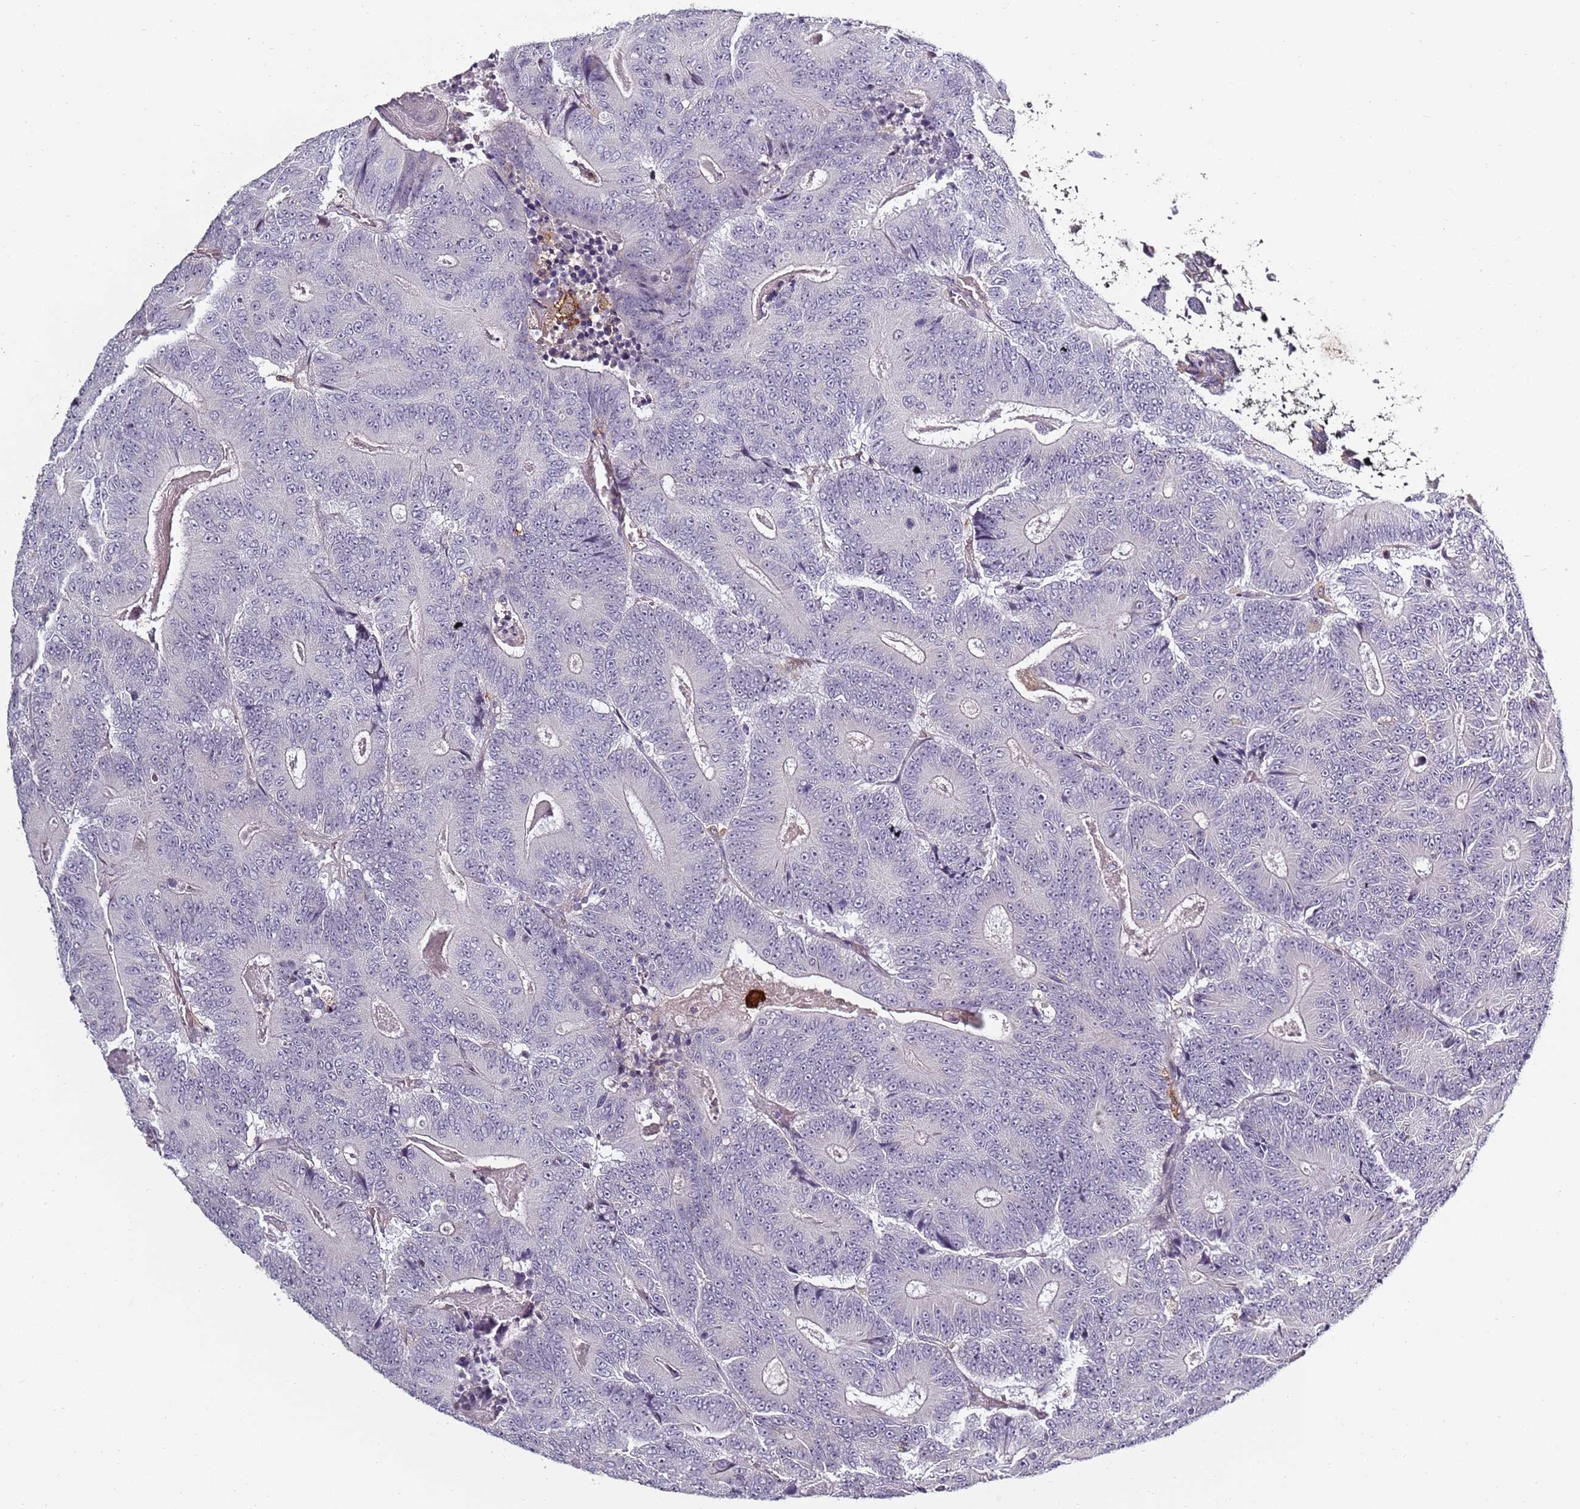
{"staining": {"intensity": "negative", "quantity": "none", "location": "none"}, "tissue": "colorectal cancer", "cell_type": "Tumor cells", "image_type": "cancer", "snomed": [{"axis": "morphology", "description": "Adenocarcinoma, NOS"}, {"axis": "topography", "description": "Colon"}], "caption": "Human colorectal adenocarcinoma stained for a protein using immunohistochemistry shows no expression in tumor cells.", "gene": "CC2D2B", "patient": {"sex": "male", "age": 83}}